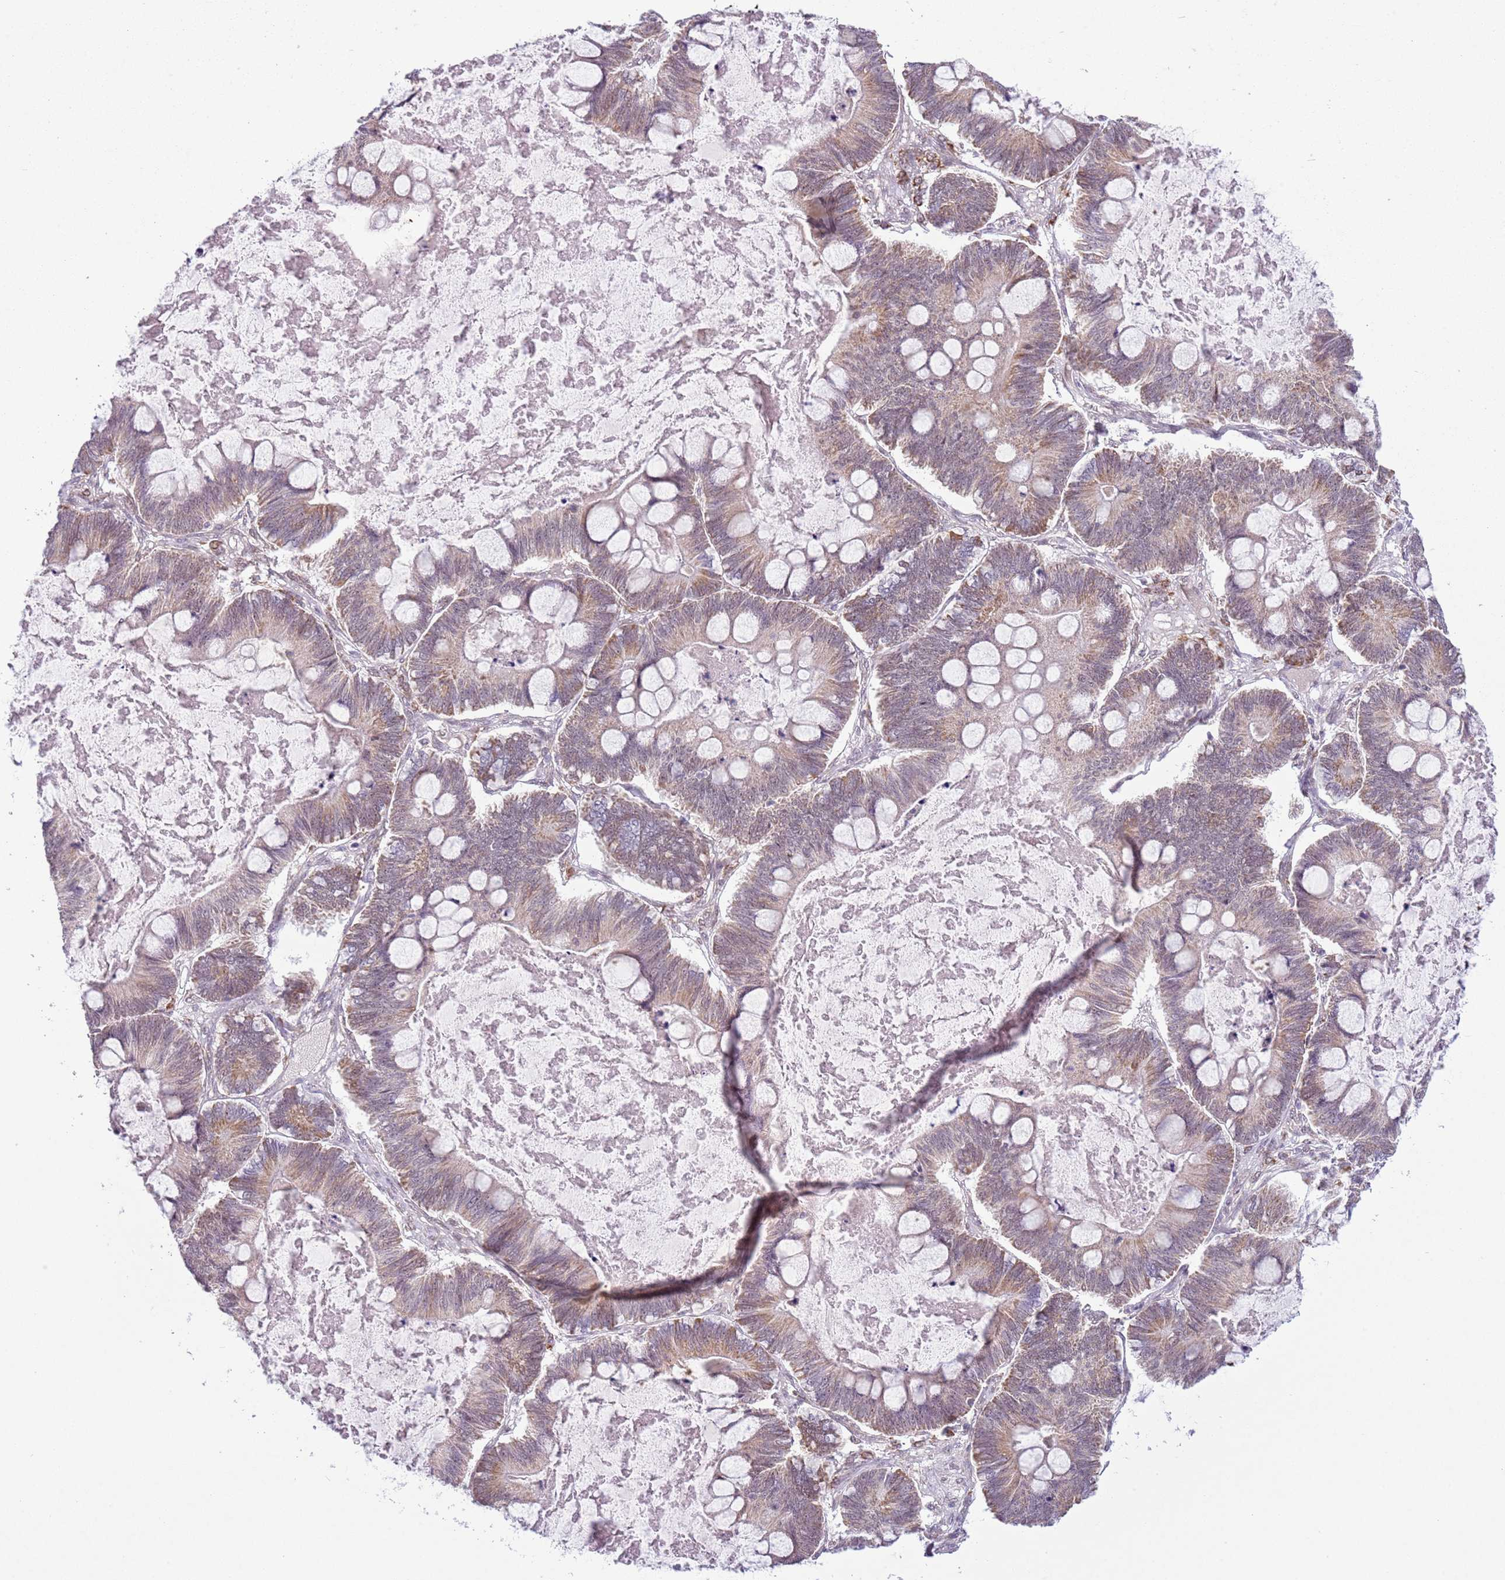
{"staining": {"intensity": "weak", "quantity": "25%-75%", "location": "cytoplasmic/membranous"}, "tissue": "ovarian cancer", "cell_type": "Tumor cells", "image_type": "cancer", "snomed": [{"axis": "morphology", "description": "Cystadenocarcinoma, mucinous, NOS"}, {"axis": "topography", "description": "Ovary"}], "caption": "Immunohistochemical staining of human mucinous cystadenocarcinoma (ovarian) exhibits low levels of weak cytoplasmic/membranous protein expression in about 25%-75% of tumor cells. (Brightfield microscopy of DAB IHC at high magnification).", "gene": "FAM120C", "patient": {"sex": "female", "age": 61}}